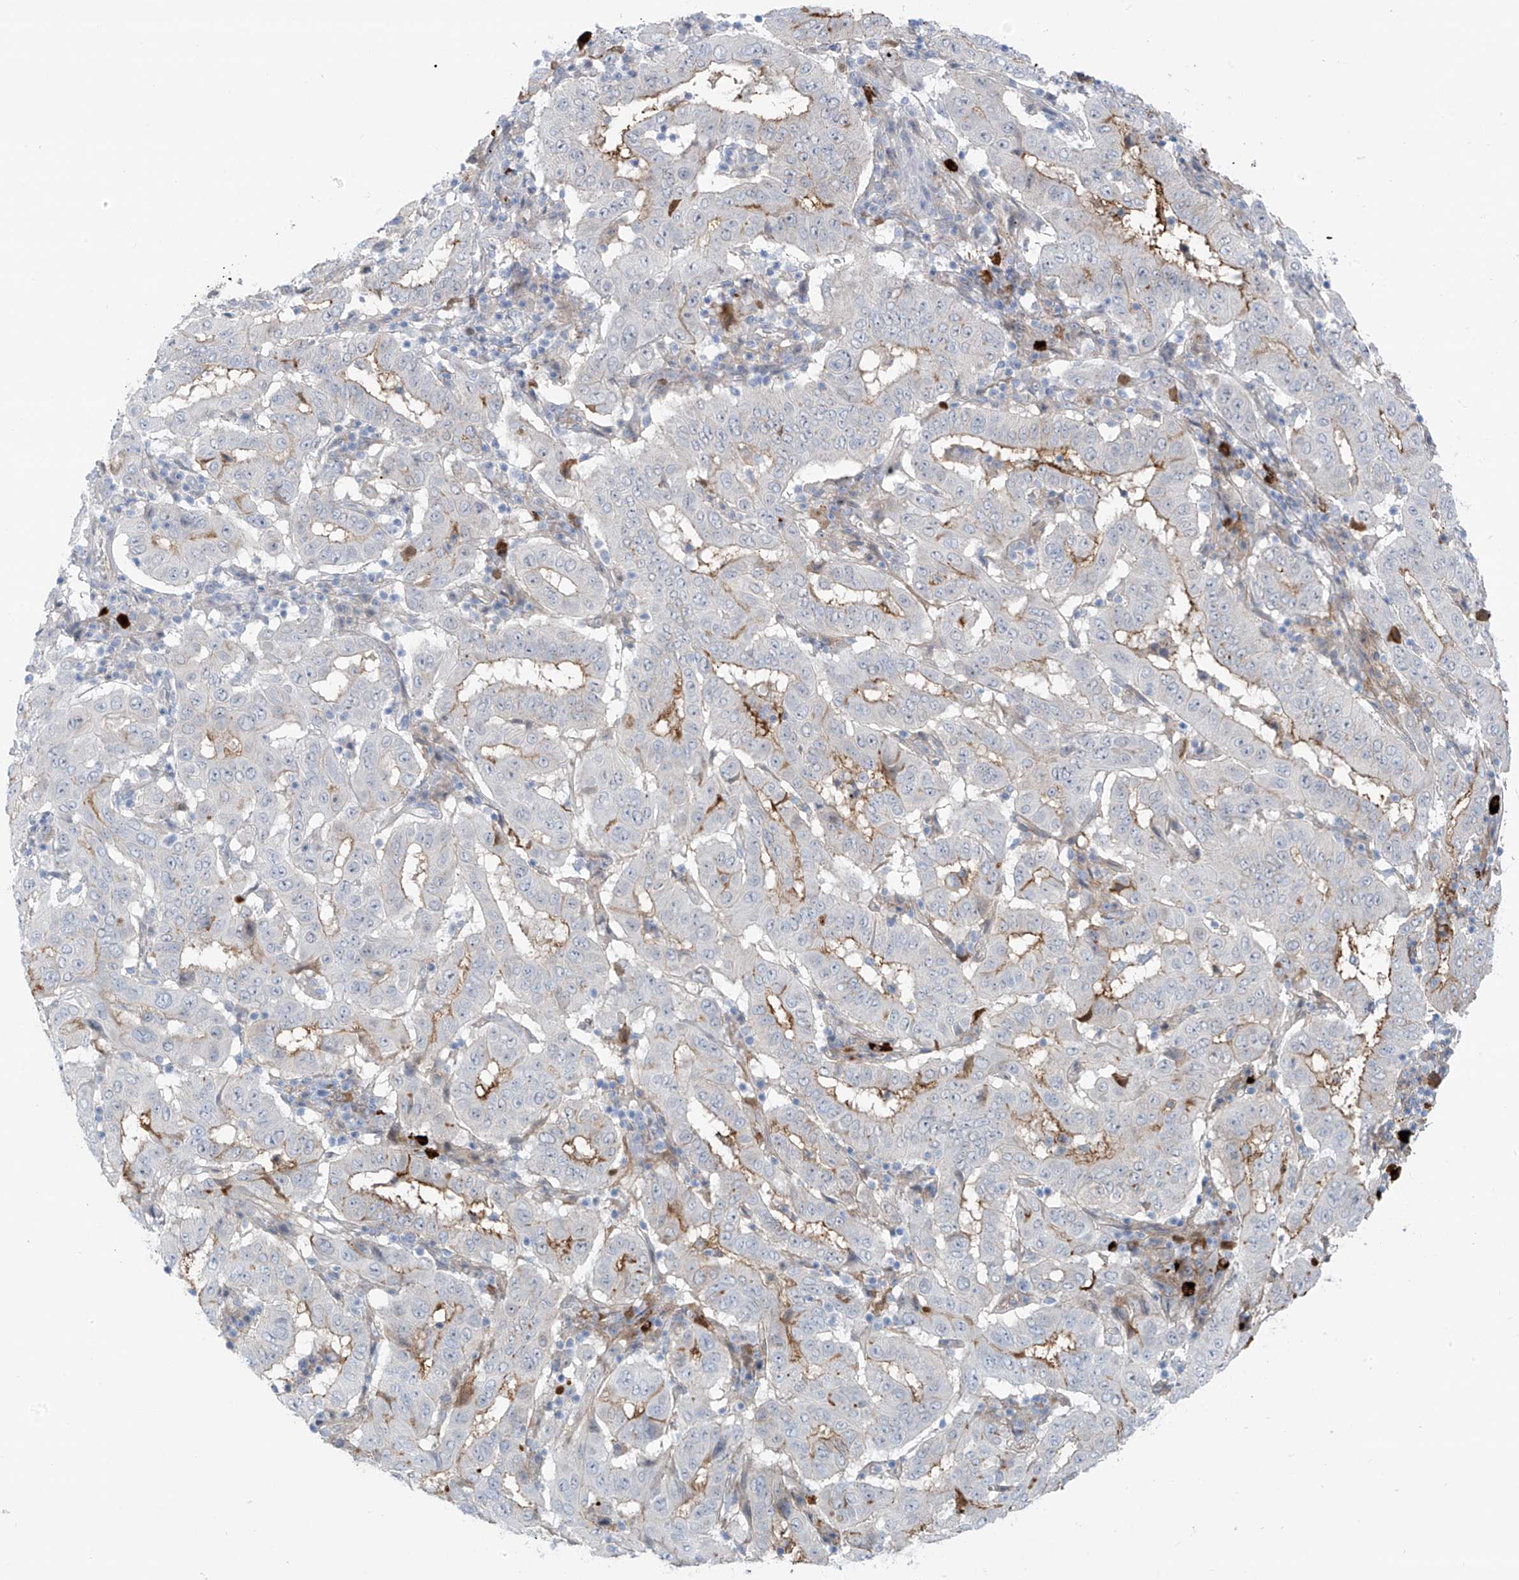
{"staining": {"intensity": "weak", "quantity": "<25%", "location": "cytoplasmic/membranous"}, "tissue": "pancreatic cancer", "cell_type": "Tumor cells", "image_type": "cancer", "snomed": [{"axis": "morphology", "description": "Adenocarcinoma, NOS"}, {"axis": "topography", "description": "Pancreas"}], "caption": "Tumor cells show no significant protein expression in pancreatic cancer (adenocarcinoma).", "gene": "ZNF793", "patient": {"sex": "male", "age": 63}}